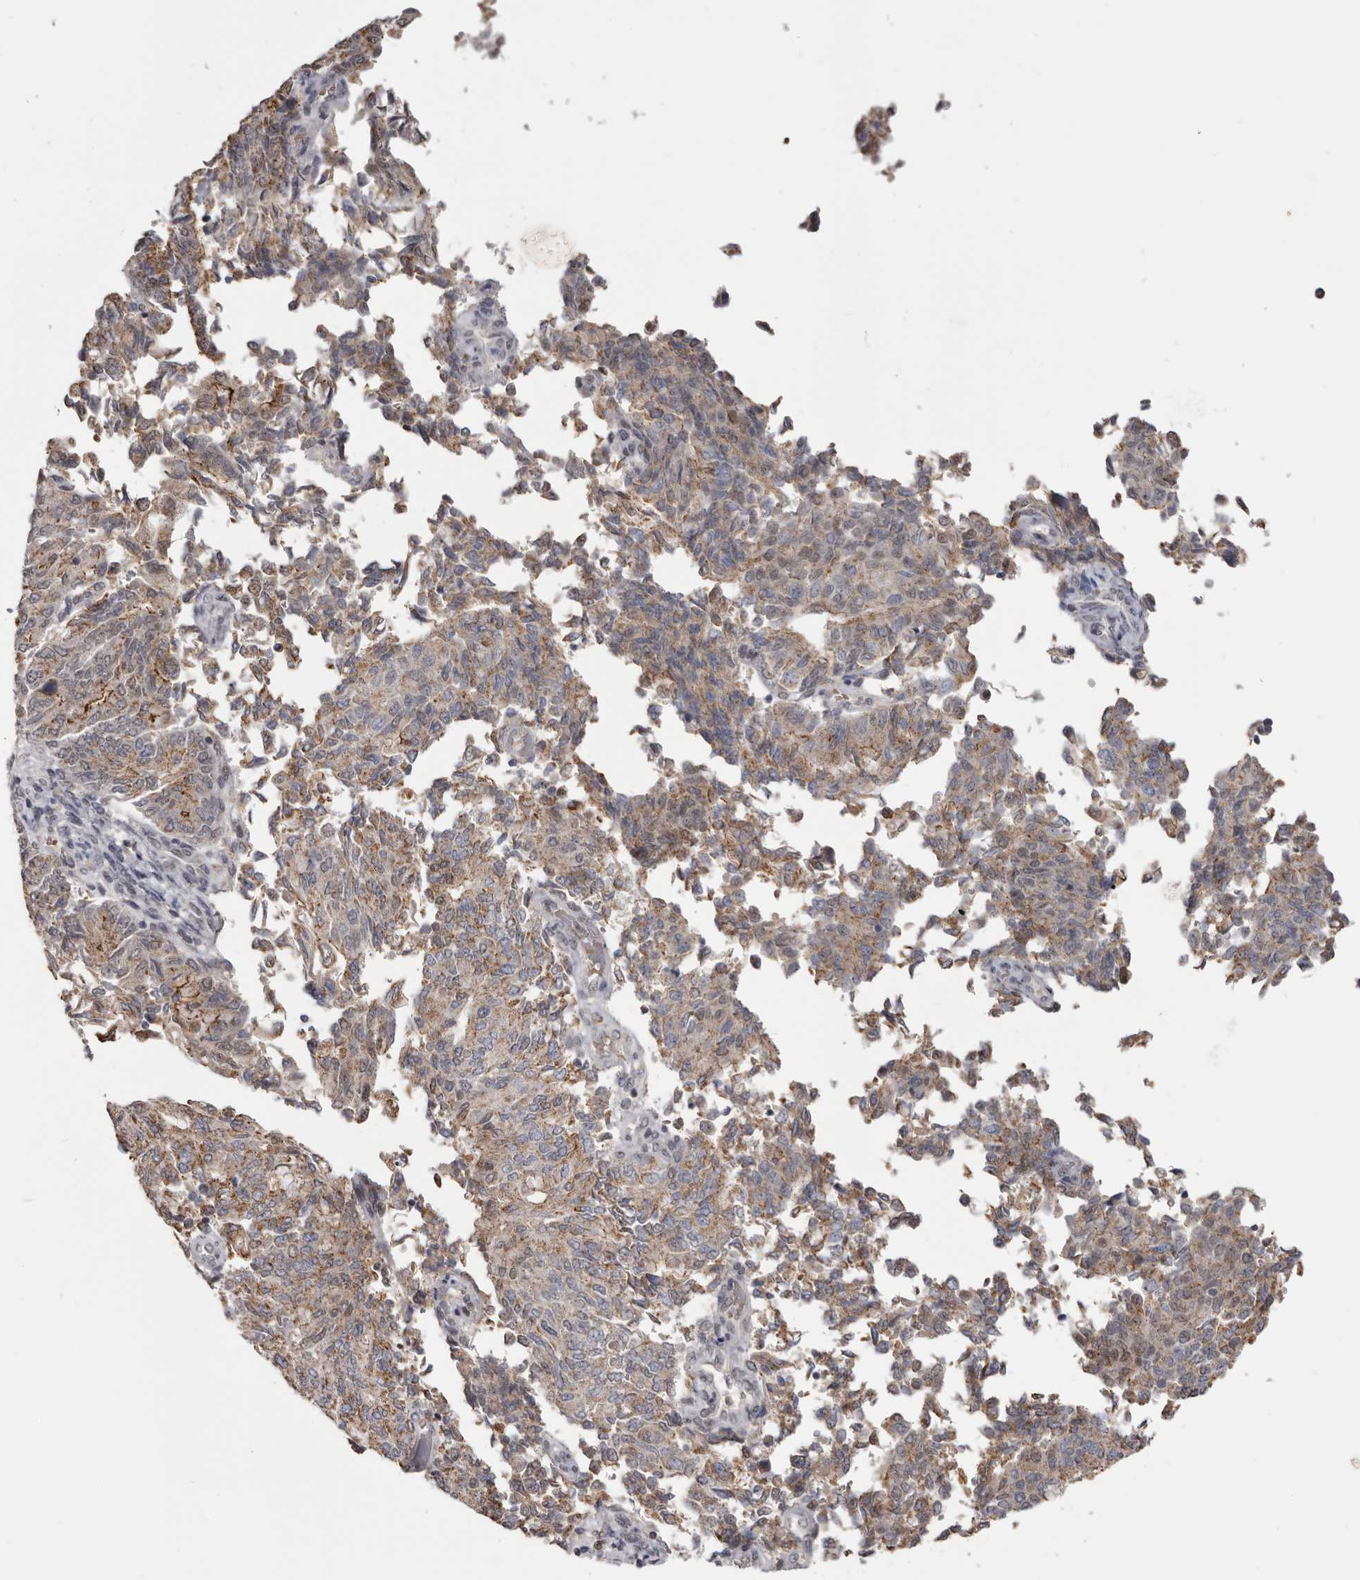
{"staining": {"intensity": "moderate", "quantity": ">75%", "location": "cytoplasmic/membranous,nuclear"}, "tissue": "endometrial cancer", "cell_type": "Tumor cells", "image_type": "cancer", "snomed": [{"axis": "morphology", "description": "Adenocarcinoma, NOS"}, {"axis": "topography", "description": "Endometrium"}], "caption": "Protein analysis of endometrial cancer (adenocarcinoma) tissue demonstrates moderate cytoplasmic/membranous and nuclear staining in about >75% of tumor cells. The protein is stained brown, and the nuclei are stained in blue (DAB IHC with brightfield microscopy, high magnification).", "gene": "CGN", "patient": {"sex": "female", "age": 80}}